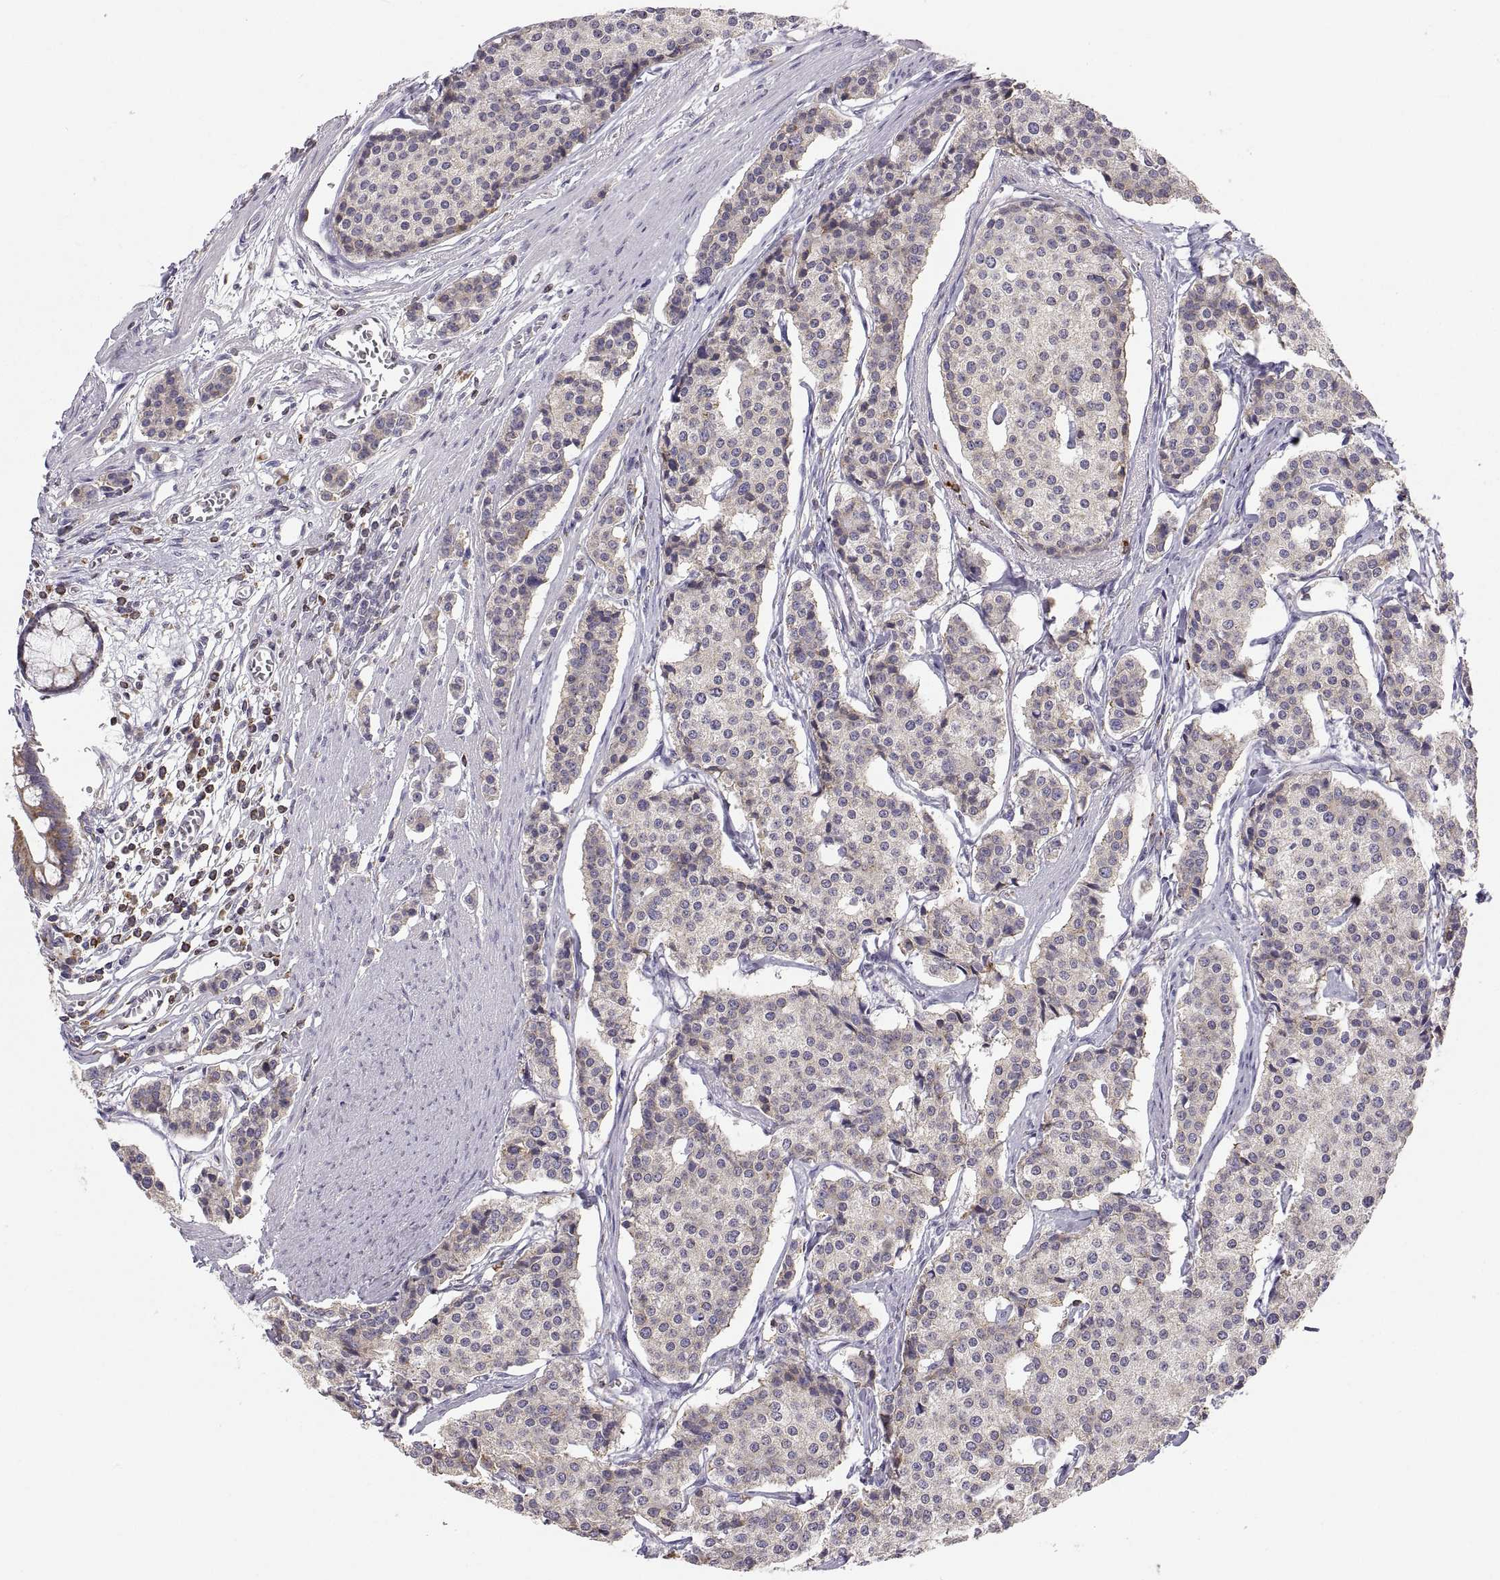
{"staining": {"intensity": "weak", "quantity": "<25%", "location": "cytoplasmic/membranous"}, "tissue": "carcinoid", "cell_type": "Tumor cells", "image_type": "cancer", "snomed": [{"axis": "morphology", "description": "Carcinoid, malignant, NOS"}, {"axis": "topography", "description": "Small intestine"}], "caption": "Malignant carcinoid was stained to show a protein in brown. There is no significant staining in tumor cells.", "gene": "ERO1A", "patient": {"sex": "female", "age": 65}}